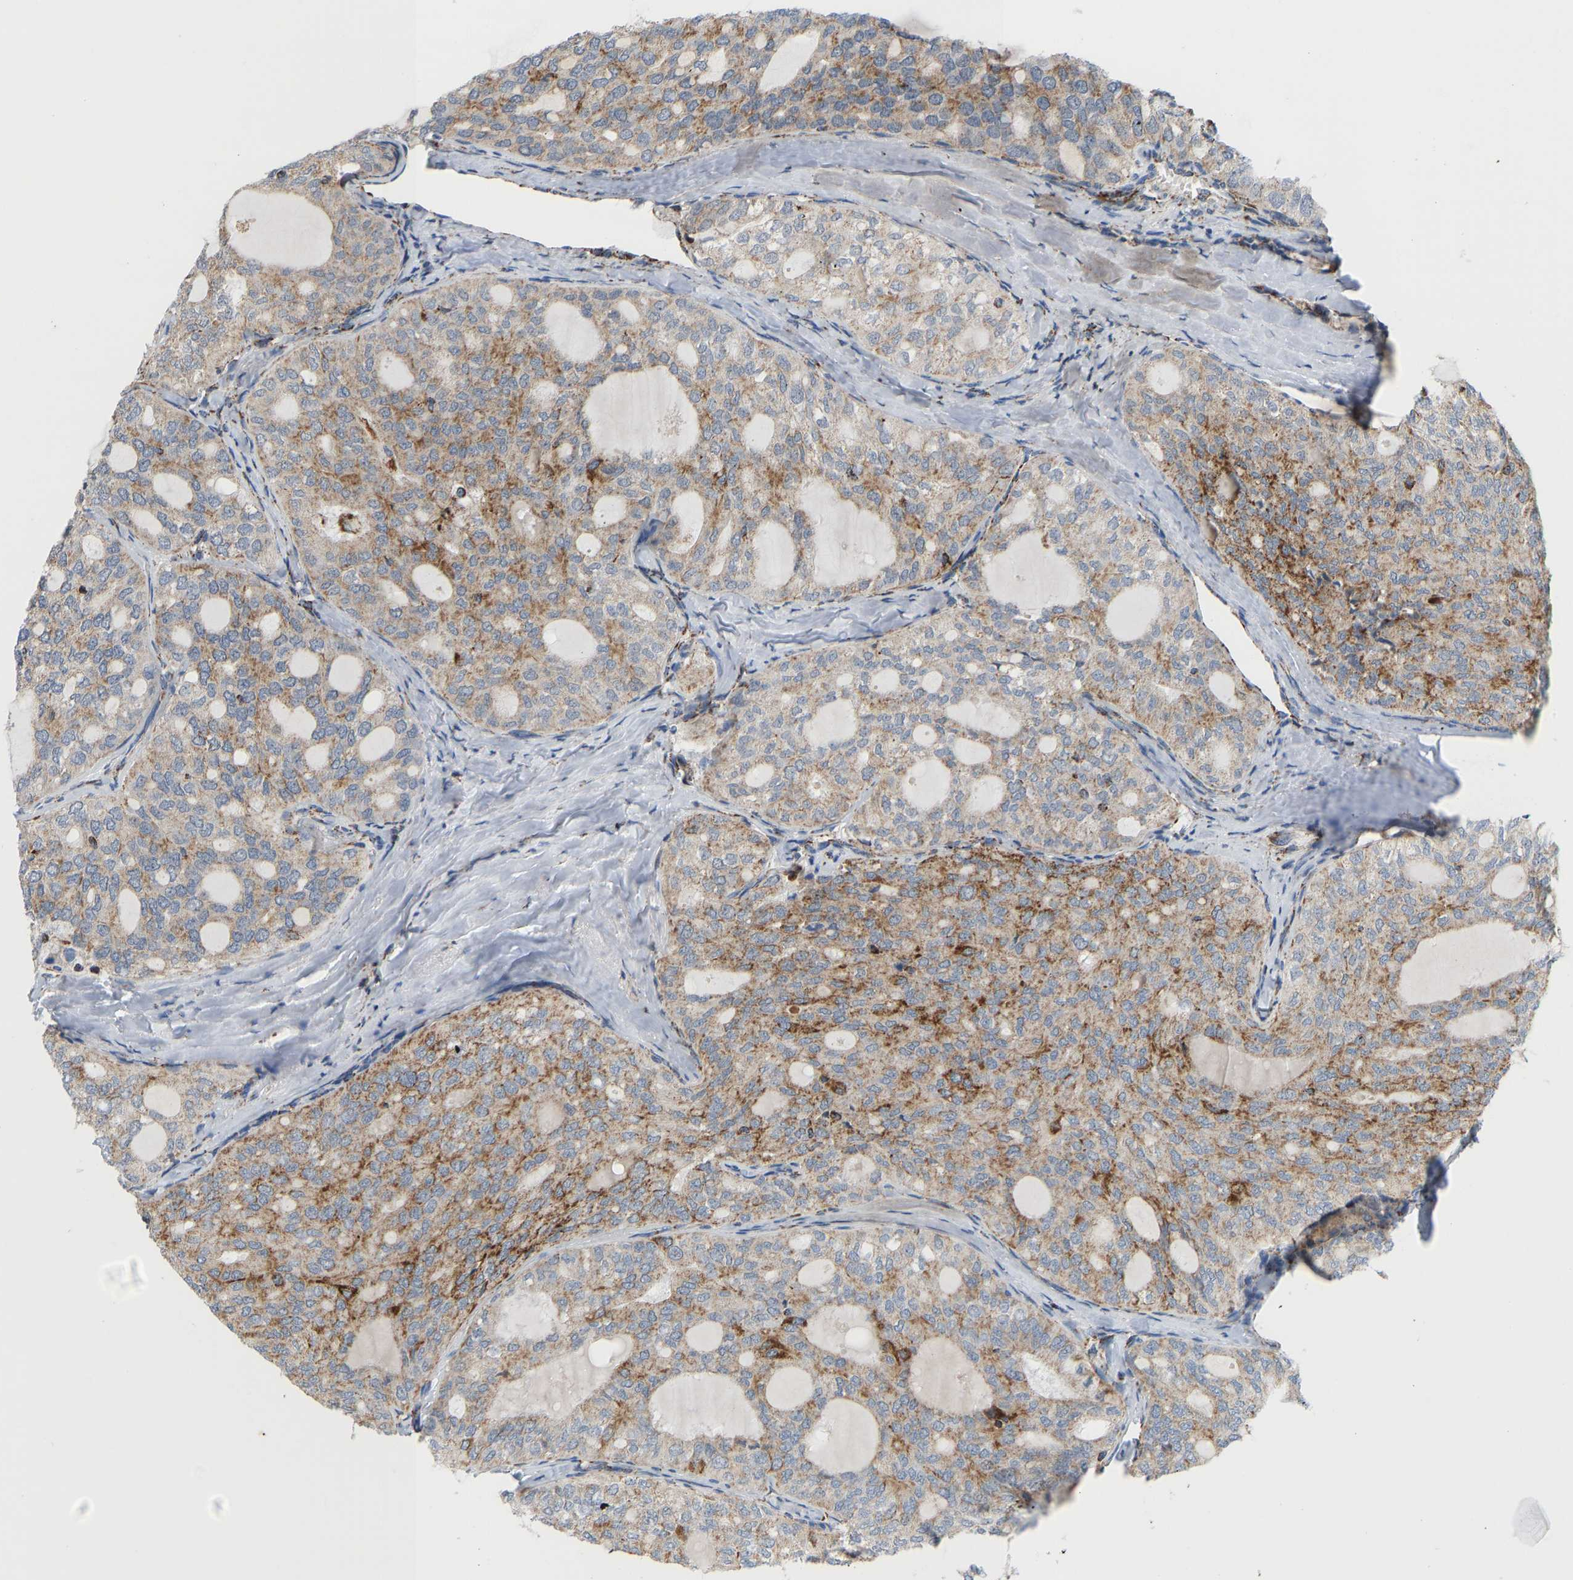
{"staining": {"intensity": "moderate", "quantity": ">75%", "location": "cytoplasmic/membranous"}, "tissue": "thyroid cancer", "cell_type": "Tumor cells", "image_type": "cancer", "snomed": [{"axis": "morphology", "description": "Follicular adenoma carcinoma, NOS"}, {"axis": "topography", "description": "Thyroid gland"}], "caption": "Protein expression analysis of thyroid cancer exhibits moderate cytoplasmic/membranous staining in about >75% of tumor cells.", "gene": "GPSM2", "patient": {"sex": "male", "age": 75}}